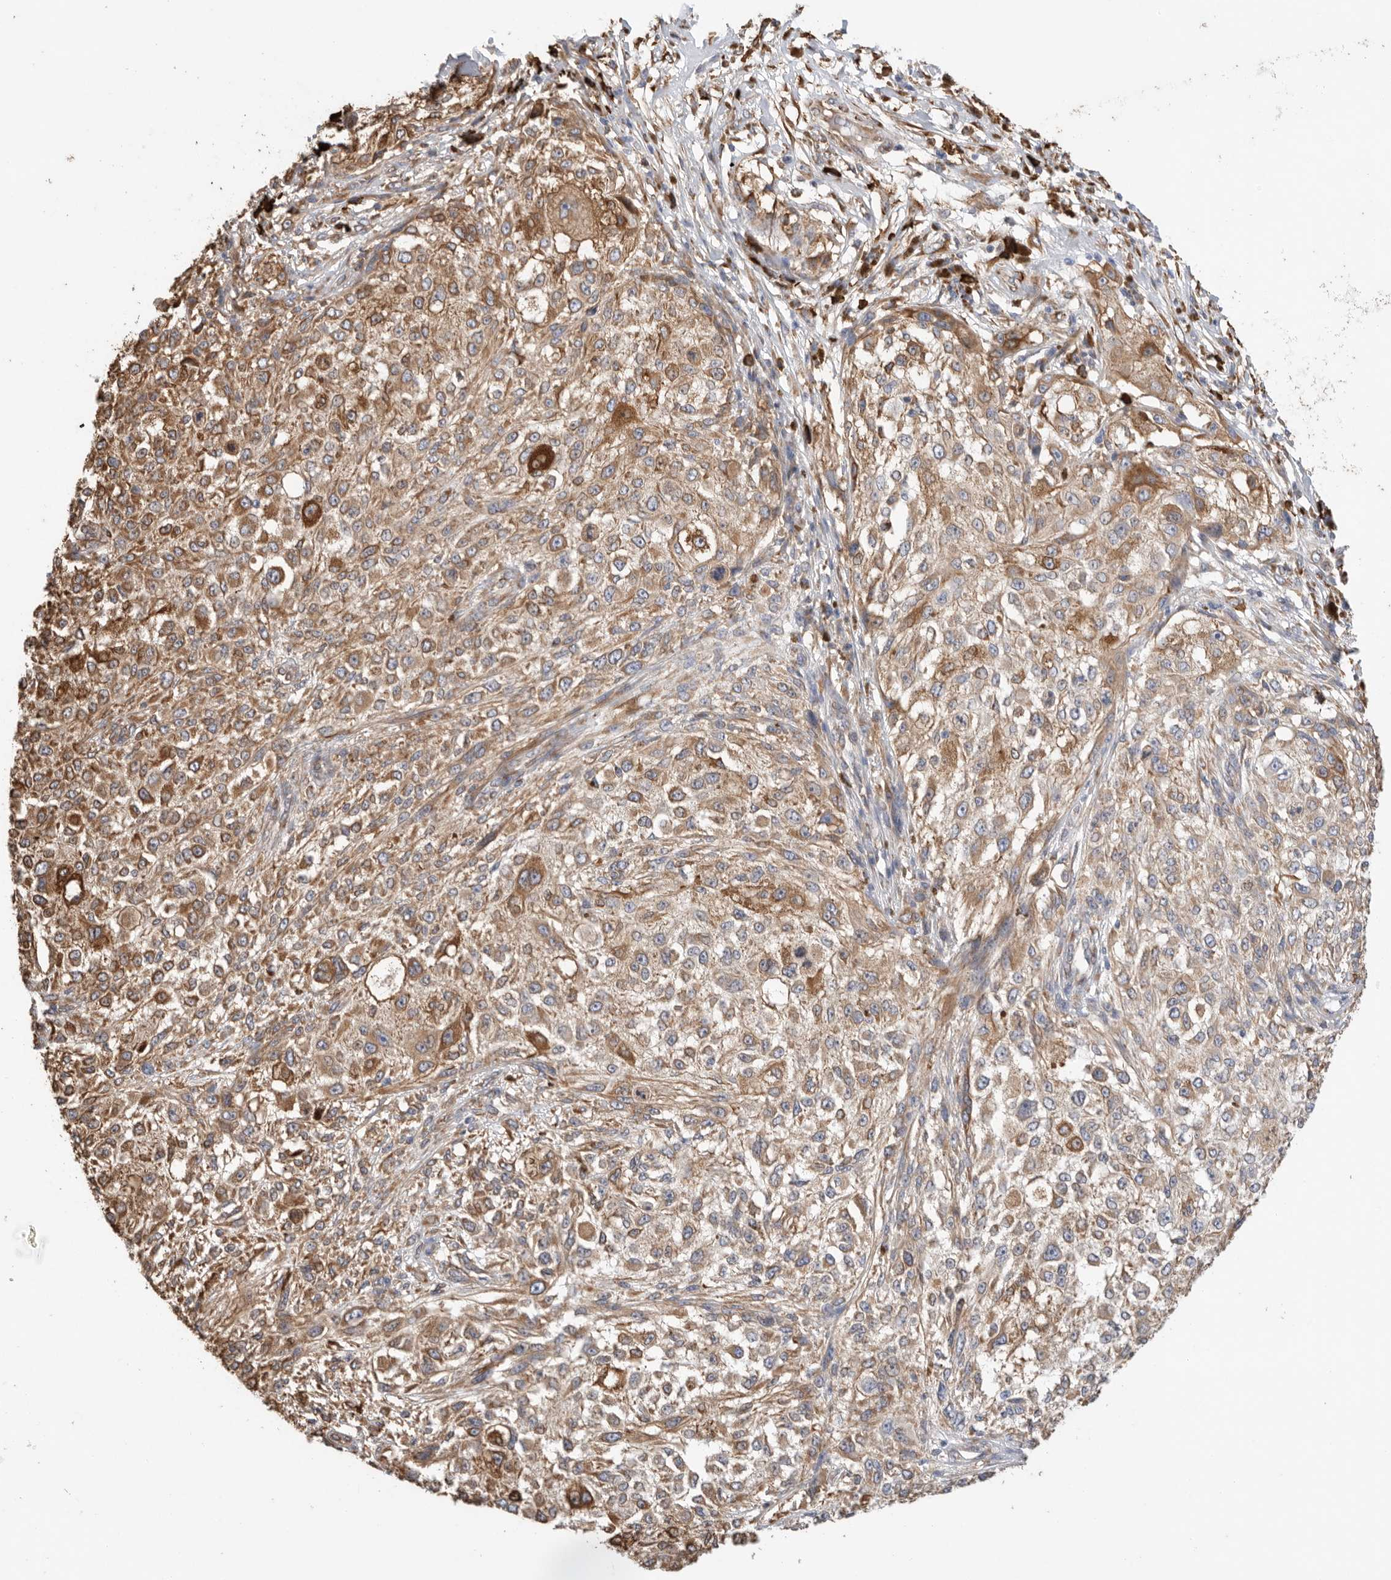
{"staining": {"intensity": "moderate", "quantity": "25%-75%", "location": "cytoplasmic/membranous"}, "tissue": "melanoma", "cell_type": "Tumor cells", "image_type": "cancer", "snomed": [{"axis": "morphology", "description": "Necrosis, NOS"}, {"axis": "morphology", "description": "Malignant melanoma, NOS"}, {"axis": "topography", "description": "Skin"}], "caption": "A micrograph showing moderate cytoplasmic/membranous positivity in about 25%-75% of tumor cells in malignant melanoma, as visualized by brown immunohistochemical staining.", "gene": "BLOC1S5", "patient": {"sex": "female", "age": 87}}